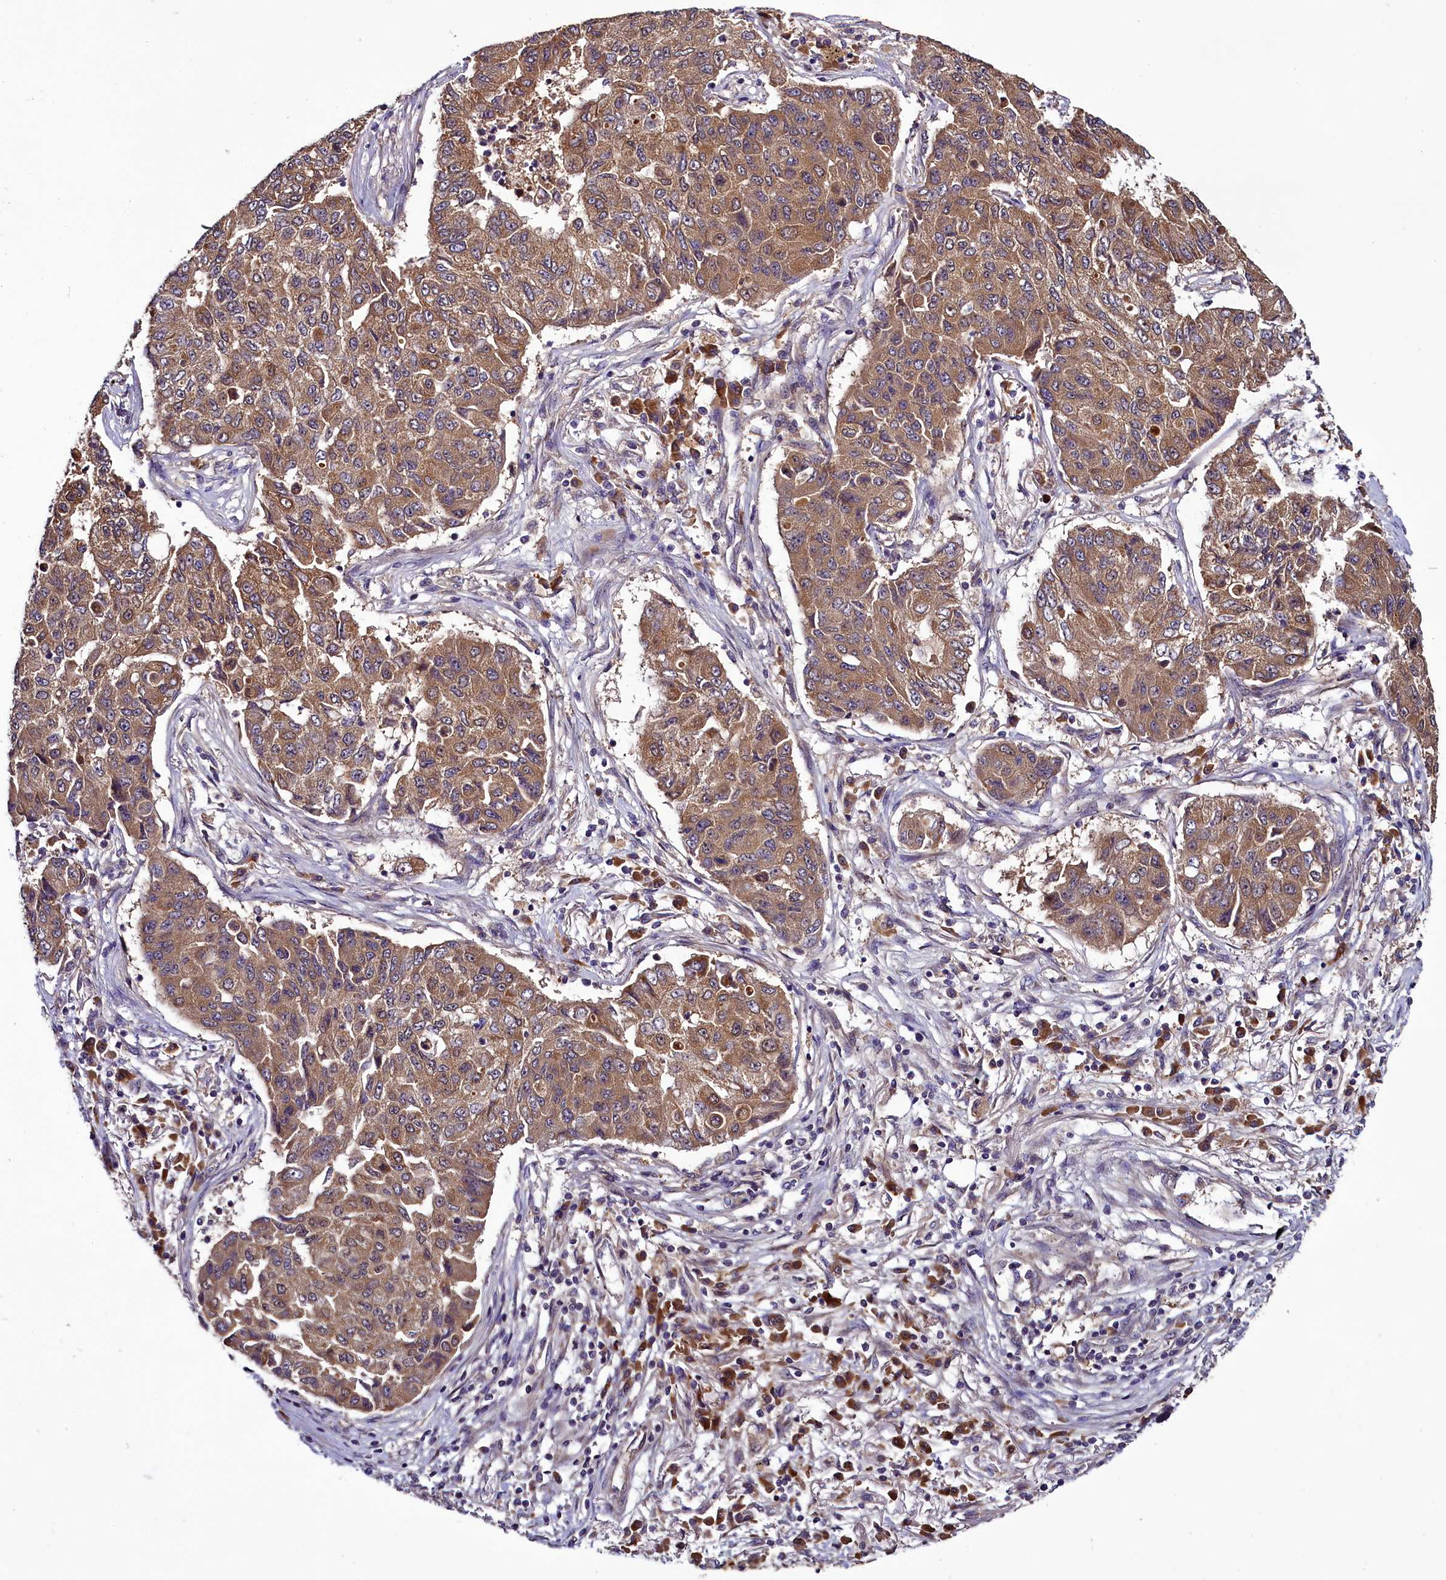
{"staining": {"intensity": "moderate", "quantity": ">75%", "location": "cytoplasmic/membranous"}, "tissue": "lung cancer", "cell_type": "Tumor cells", "image_type": "cancer", "snomed": [{"axis": "morphology", "description": "Squamous cell carcinoma, NOS"}, {"axis": "topography", "description": "Lung"}], "caption": "Immunohistochemistry micrograph of lung cancer stained for a protein (brown), which exhibits medium levels of moderate cytoplasmic/membranous staining in approximately >75% of tumor cells.", "gene": "RPUSD2", "patient": {"sex": "male", "age": 74}}